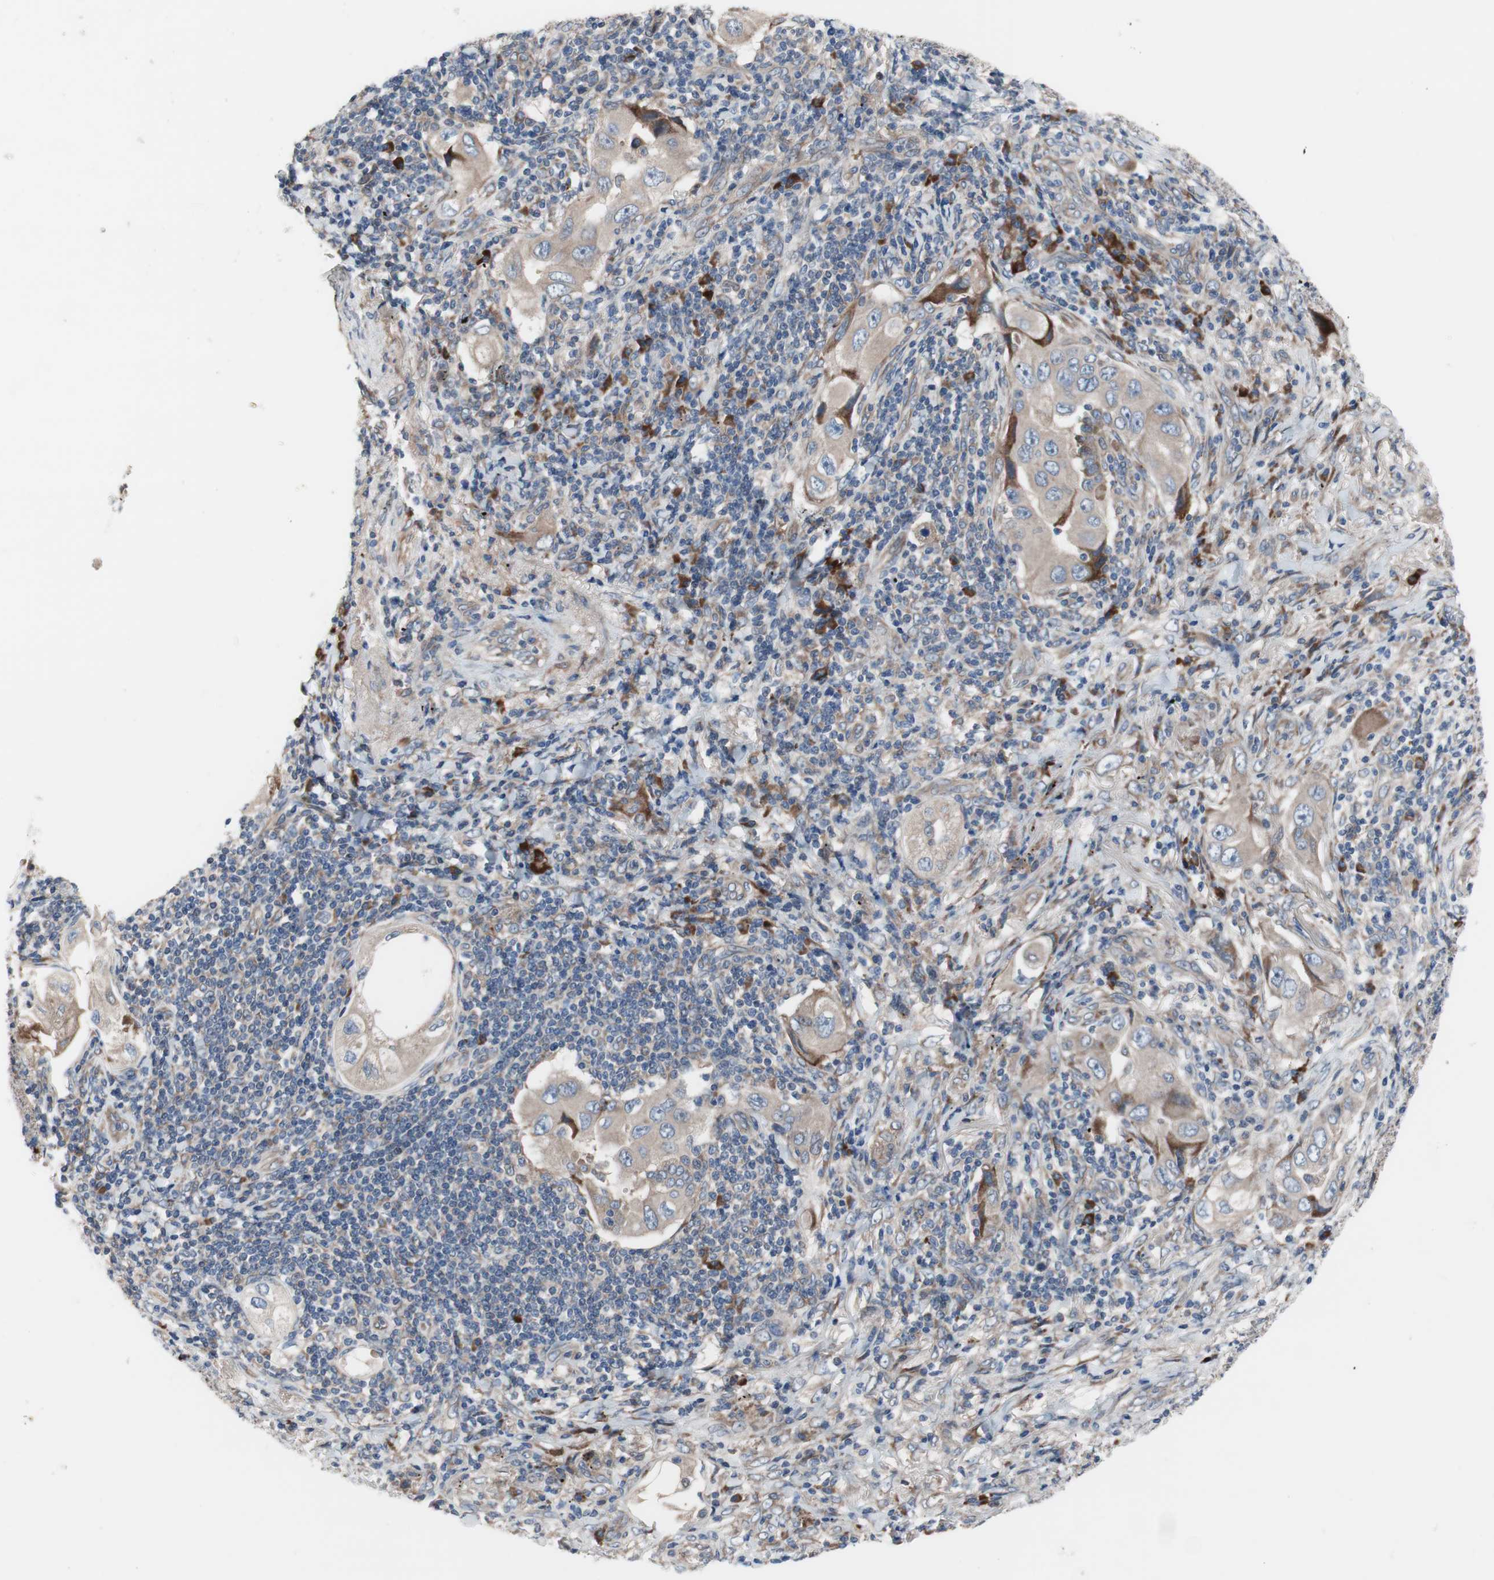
{"staining": {"intensity": "weak", "quantity": ">75%", "location": "cytoplasmic/membranous"}, "tissue": "lung cancer", "cell_type": "Tumor cells", "image_type": "cancer", "snomed": [{"axis": "morphology", "description": "Adenocarcinoma, NOS"}, {"axis": "topography", "description": "Lung"}], "caption": "This image shows IHC staining of lung cancer, with low weak cytoplasmic/membranous staining in approximately >75% of tumor cells.", "gene": "KANSL1", "patient": {"sex": "female", "age": 65}}